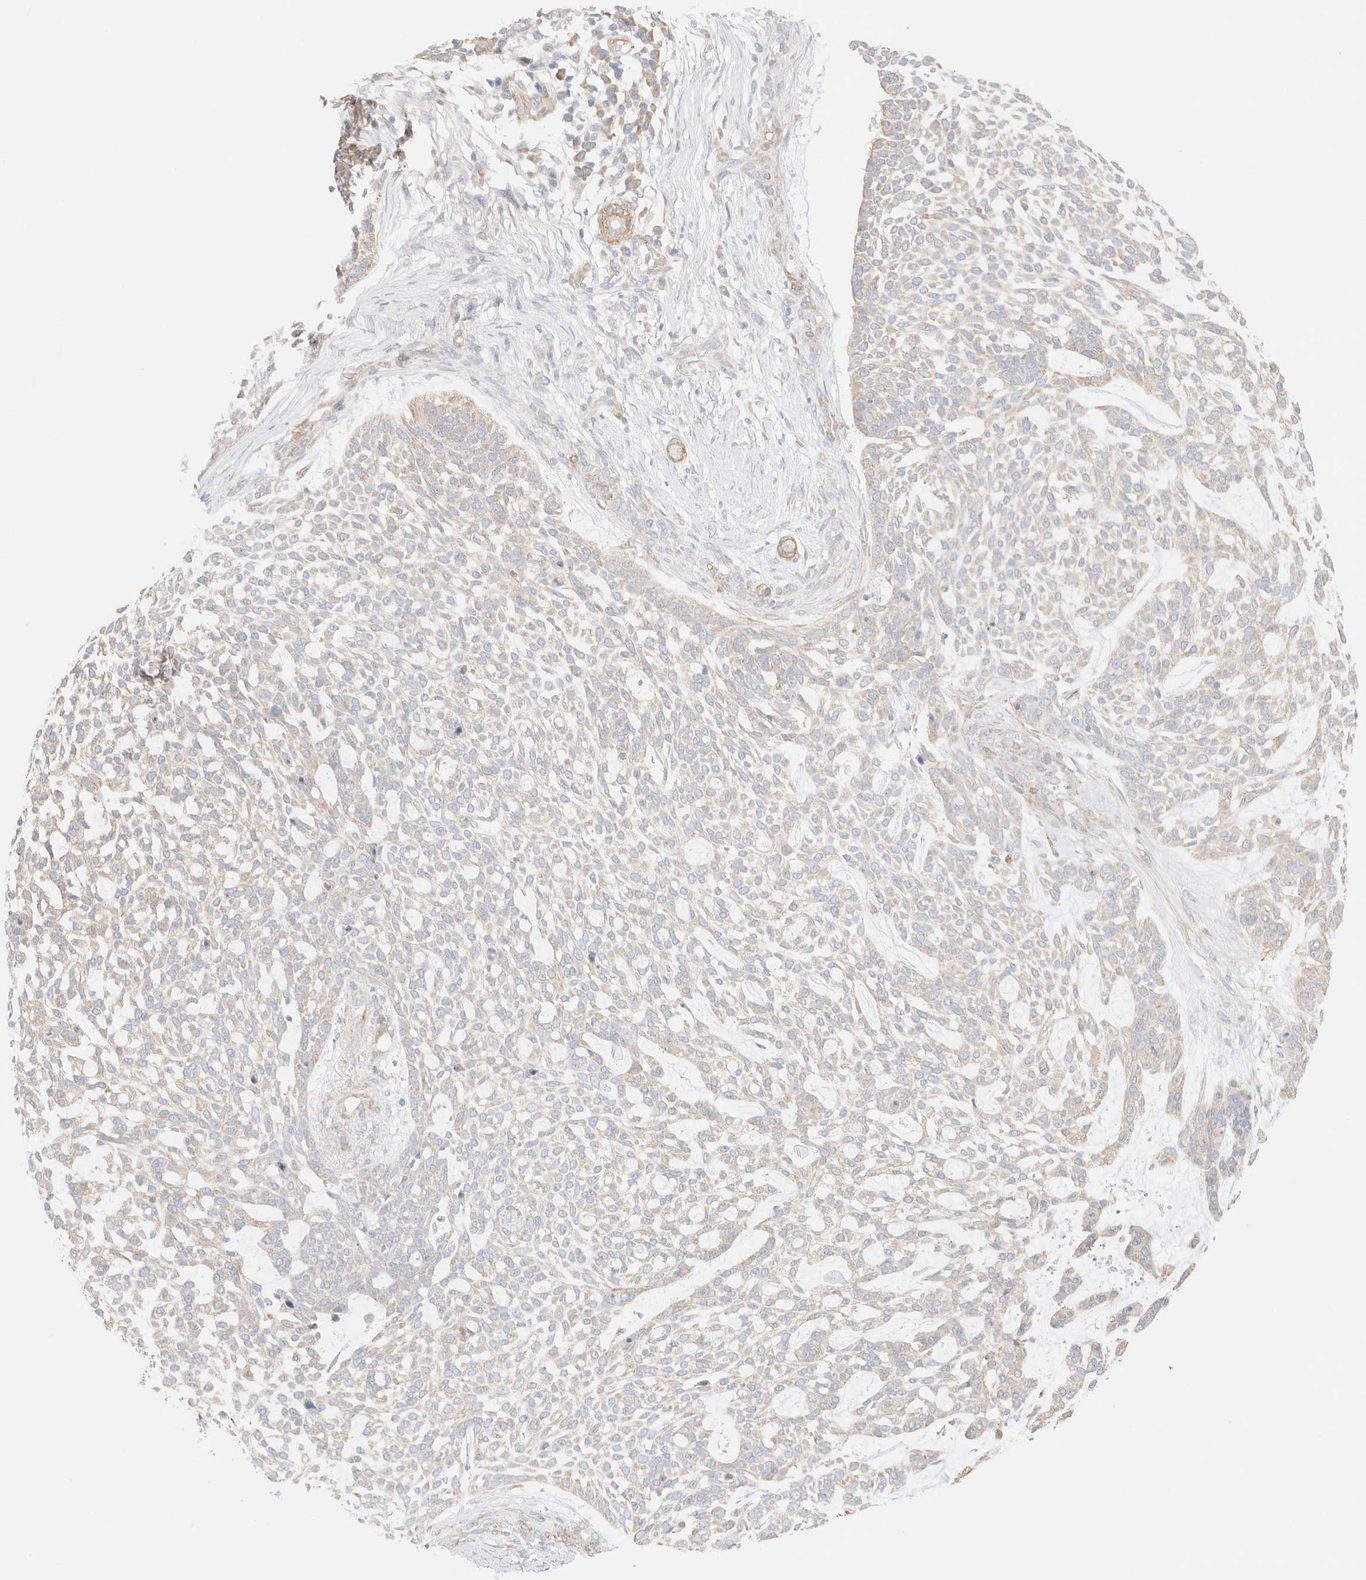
{"staining": {"intensity": "weak", "quantity": "25%-75%", "location": "cytoplasmic/membranous"}, "tissue": "skin cancer", "cell_type": "Tumor cells", "image_type": "cancer", "snomed": [{"axis": "morphology", "description": "Basal cell carcinoma"}, {"axis": "topography", "description": "Skin"}], "caption": "This micrograph displays immunohistochemistry staining of human skin cancer (basal cell carcinoma), with low weak cytoplasmic/membranous positivity in about 25%-75% of tumor cells.", "gene": "RRP15", "patient": {"sex": "female", "age": 64}}